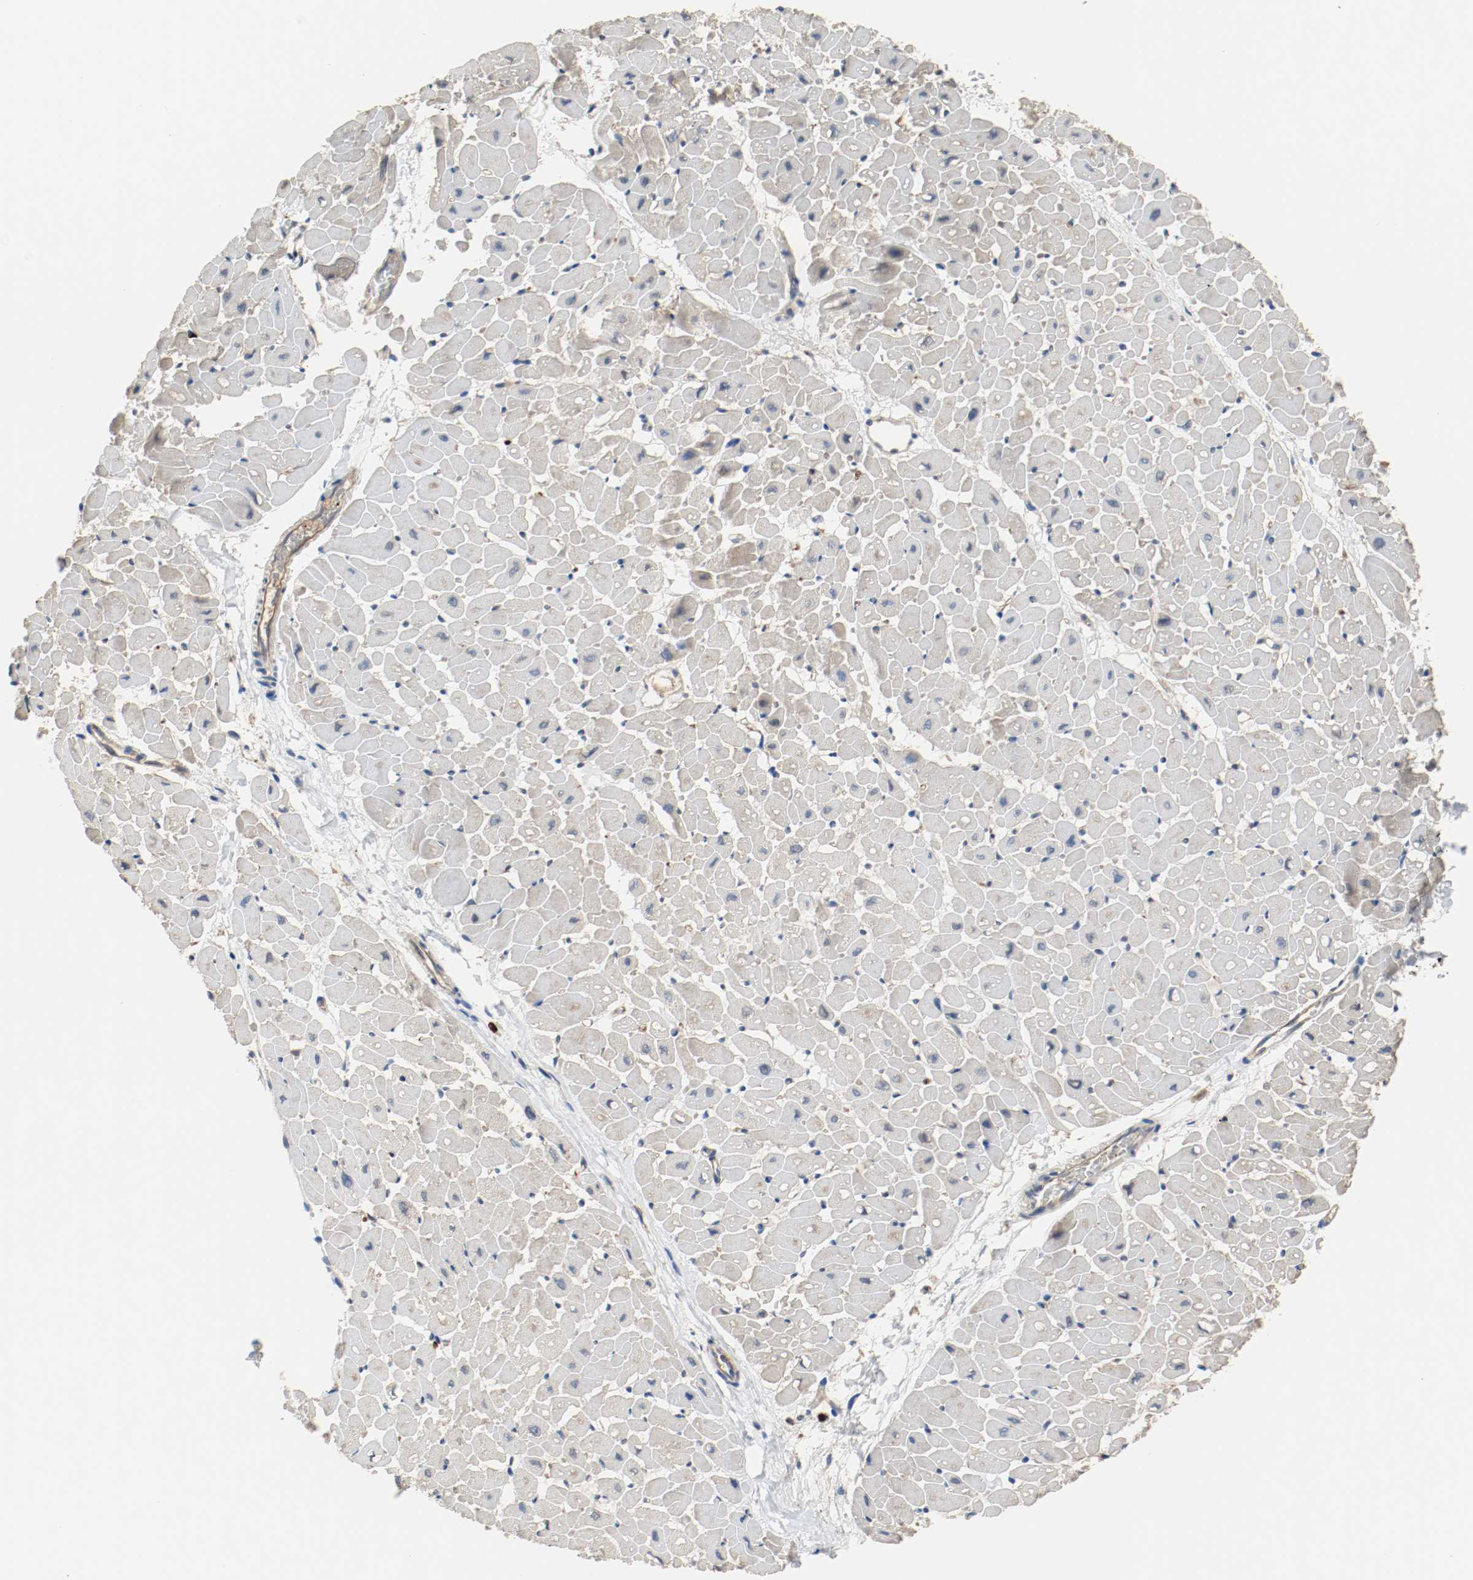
{"staining": {"intensity": "negative", "quantity": "none", "location": "none"}, "tissue": "heart muscle", "cell_type": "Cardiomyocytes", "image_type": "normal", "snomed": [{"axis": "morphology", "description": "Normal tissue, NOS"}, {"axis": "topography", "description": "Heart"}], "caption": "Immunohistochemistry (IHC) histopathology image of unremarkable human heart muscle stained for a protein (brown), which exhibits no expression in cardiomyocytes.", "gene": "BLK", "patient": {"sex": "male", "age": 45}}